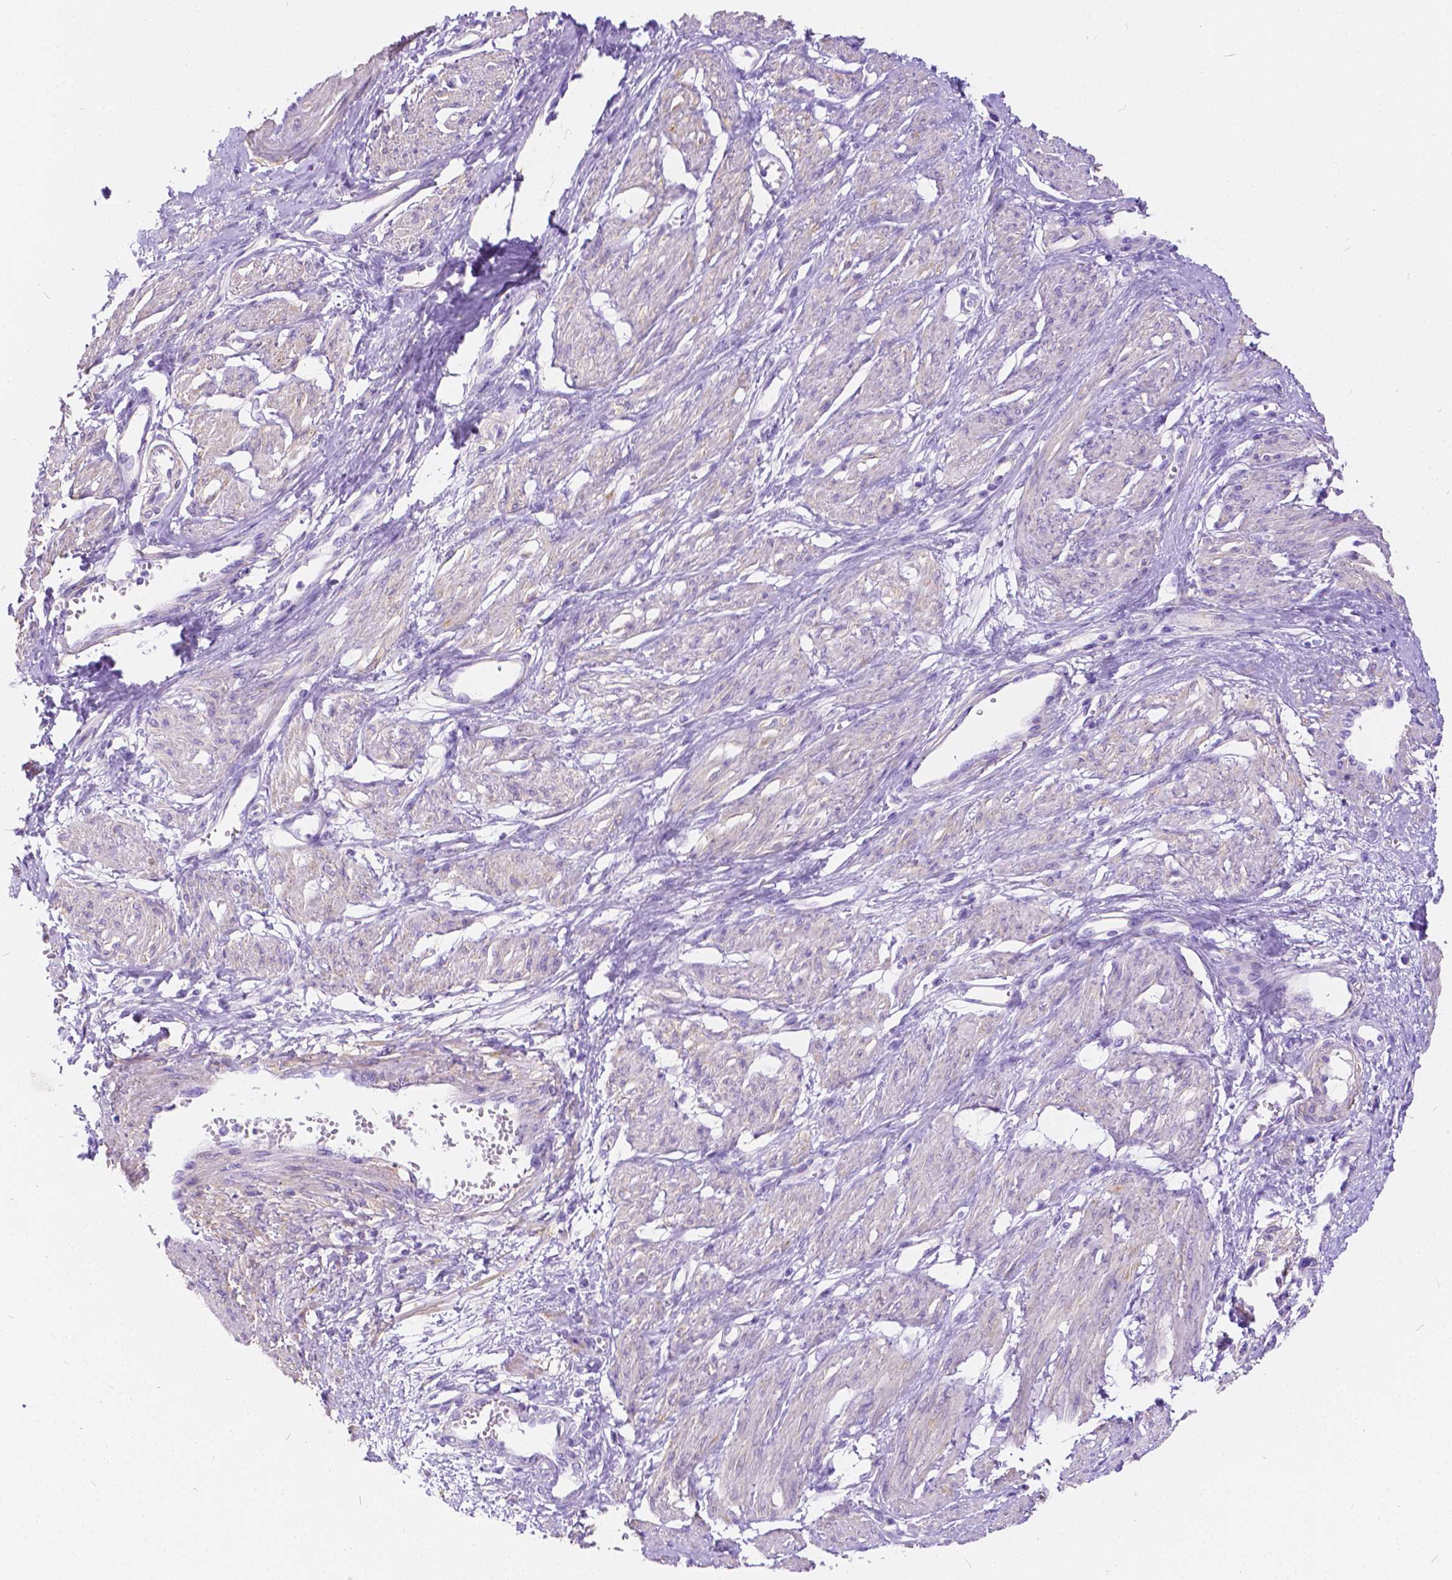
{"staining": {"intensity": "negative", "quantity": "none", "location": "none"}, "tissue": "smooth muscle", "cell_type": "Smooth muscle cells", "image_type": "normal", "snomed": [{"axis": "morphology", "description": "Normal tissue, NOS"}, {"axis": "topography", "description": "Smooth muscle"}, {"axis": "topography", "description": "Uterus"}], "caption": "This is a histopathology image of immunohistochemistry staining of unremarkable smooth muscle, which shows no staining in smooth muscle cells.", "gene": "CHRM1", "patient": {"sex": "female", "age": 39}}